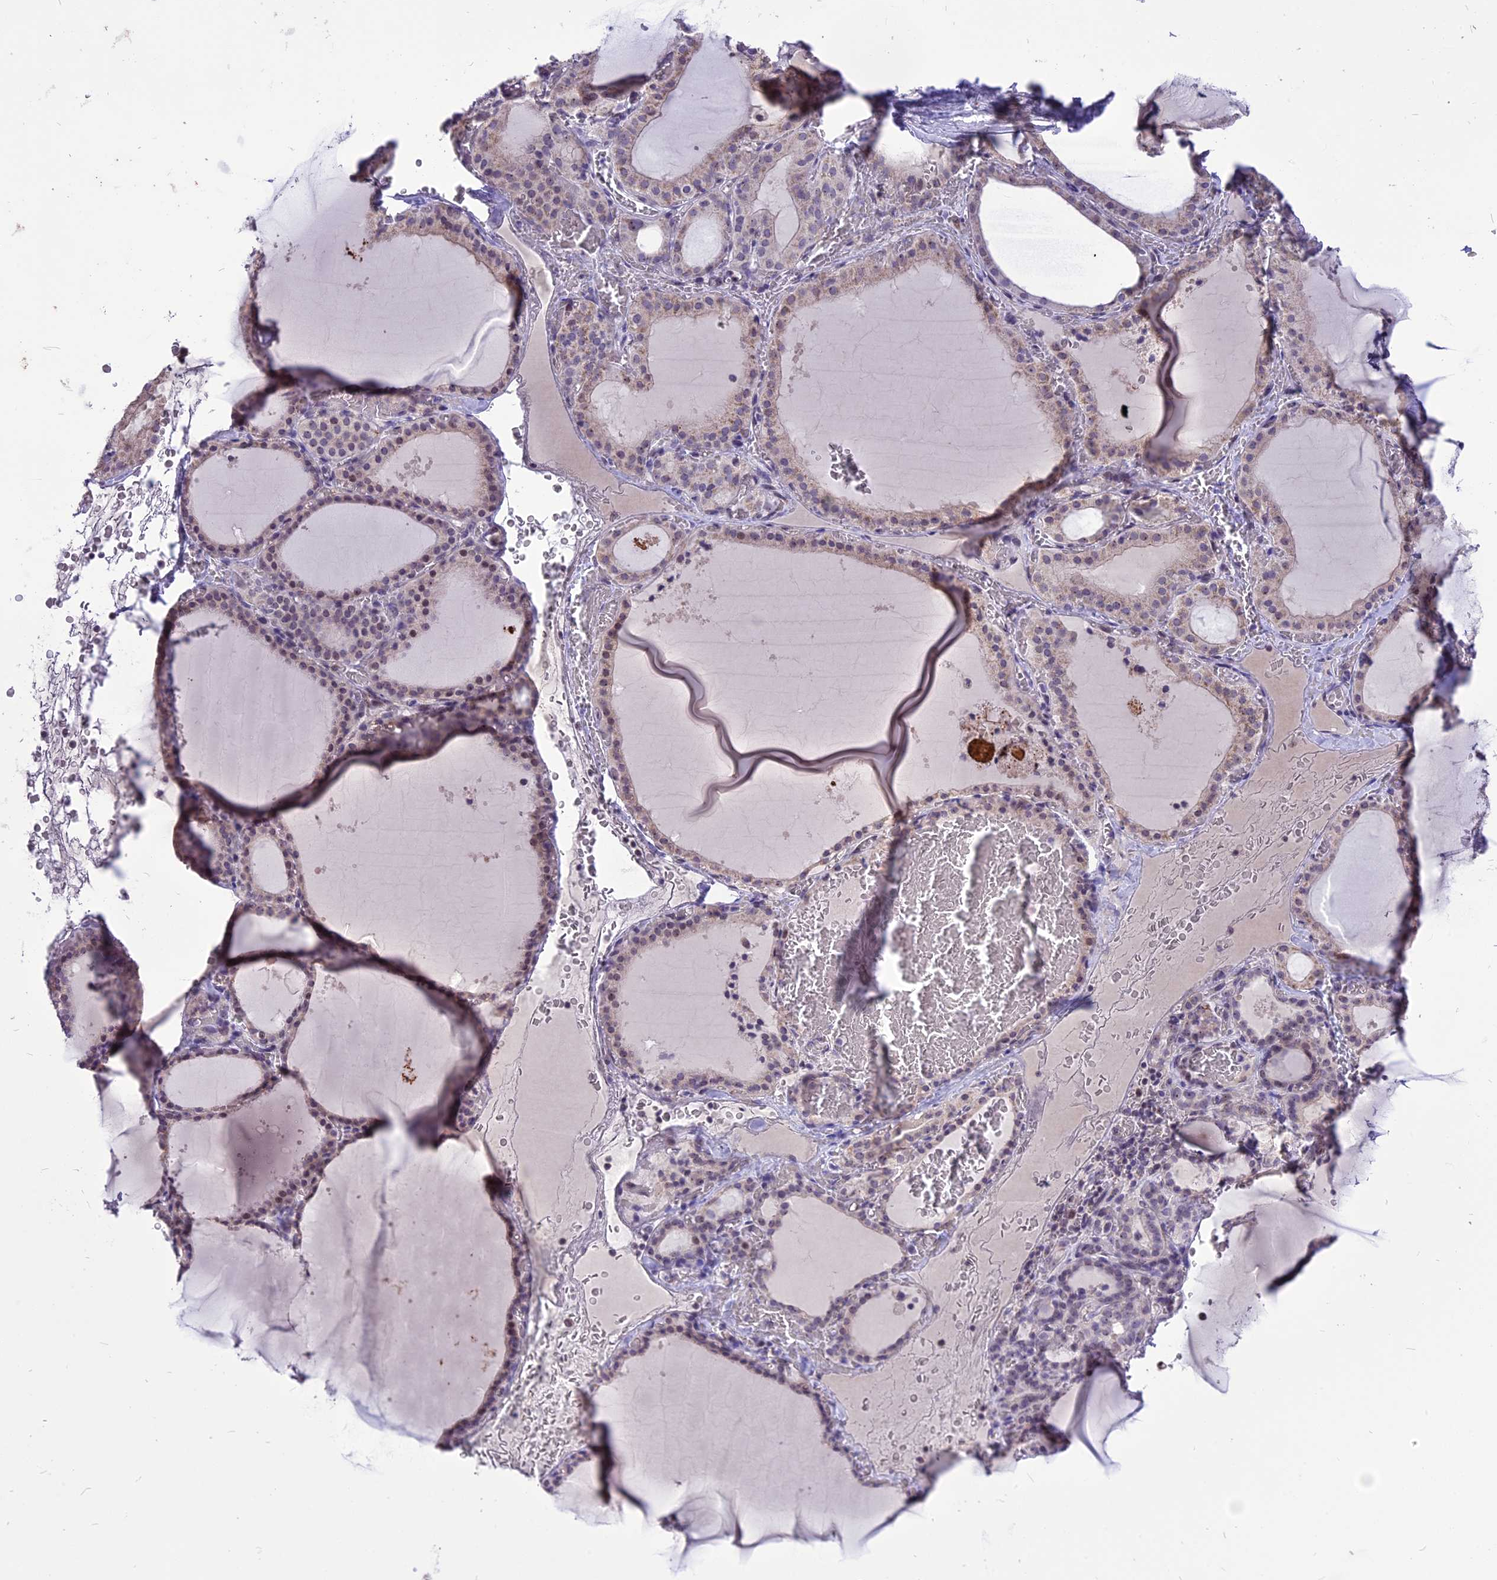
{"staining": {"intensity": "weak", "quantity": "25%-75%", "location": "nuclear"}, "tissue": "thyroid gland", "cell_type": "Glandular cells", "image_type": "normal", "snomed": [{"axis": "morphology", "description": "Normal tissue, NOS"}, {"axis": "topography", "description": "Thyroid gland"}], "caption": "Protein staining of benign thyroid gland demonstrates weak nuclear staining in about 25%-75% of glandular cells. (IHC, brightfield microscopy, high magnification).", "gene": "CMSS1", "patient": {"sex": "female", "age": 39}}